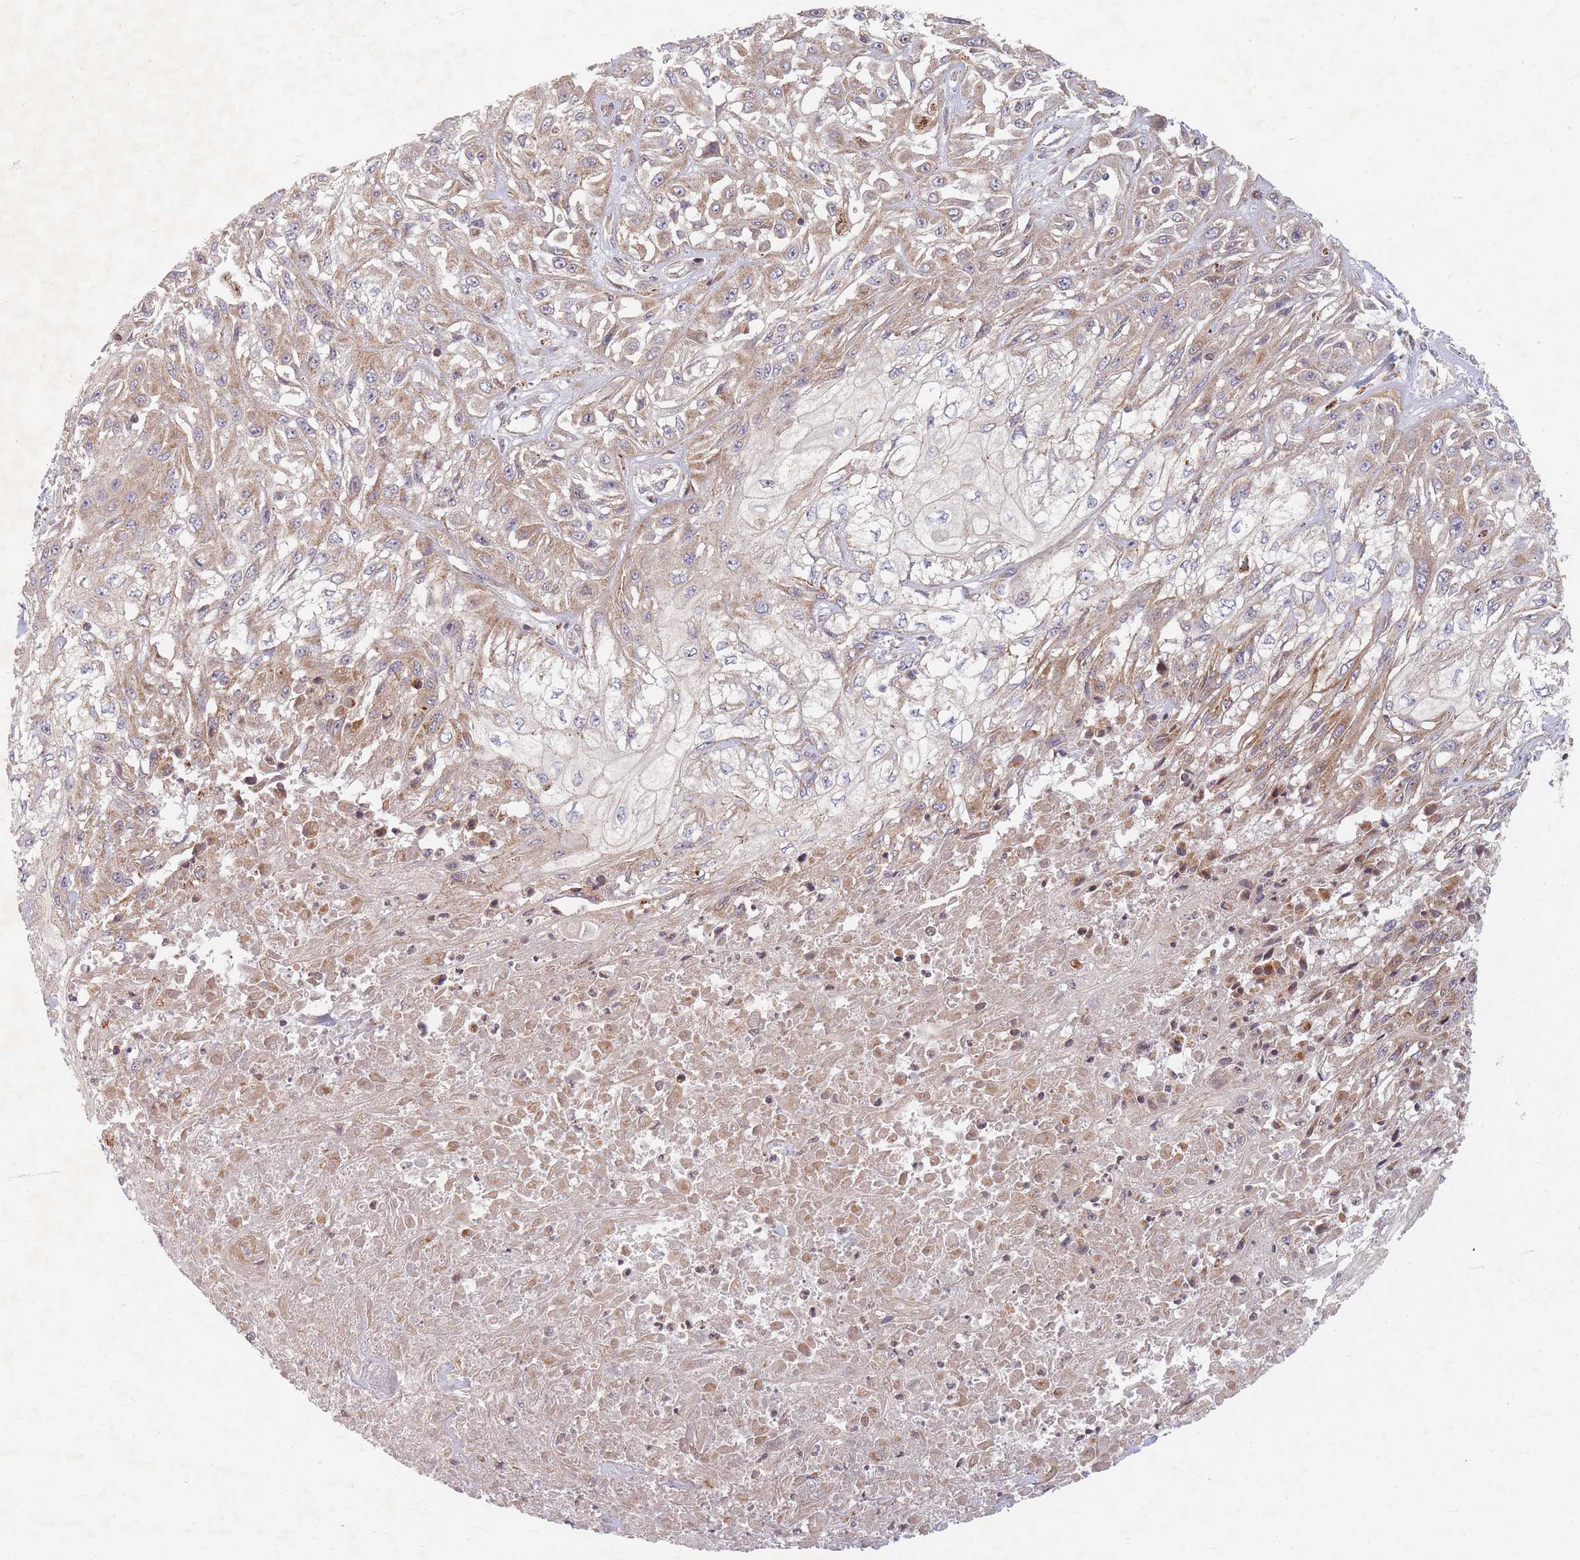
{"staining": {"intensity": "moderate", "quantity": "25%-75%", "location": "cytoplasmic/membranous"}, "tissue": "skin cancer", "cell_type": "Tumor cells", "image_type": "cancer", "snomed": [{"axis": "morphology", "description": "Squamous cell carcinoma, NOS"}, {"axis": "morphology", "description": "Squamous cell carcinoma, metastatic, NOS"}, {"axis": "topography", "description": "Skin"}, {"axis": "topography", "description": "Lymph node"}], "caption": "Protein expression by IHC displays moderate cytoplasmic/membranous positivity in about 25%-75% of tumor cells in skin cancer (squamous cell carcinoma). The staining was performed using DAB to visualize the protein expression in brown, while the nuclei were stained in blue with hematoxylin (Magnification: 20x).", "gene": "RADX", "patient": {"sex": "male", "age": 75}}